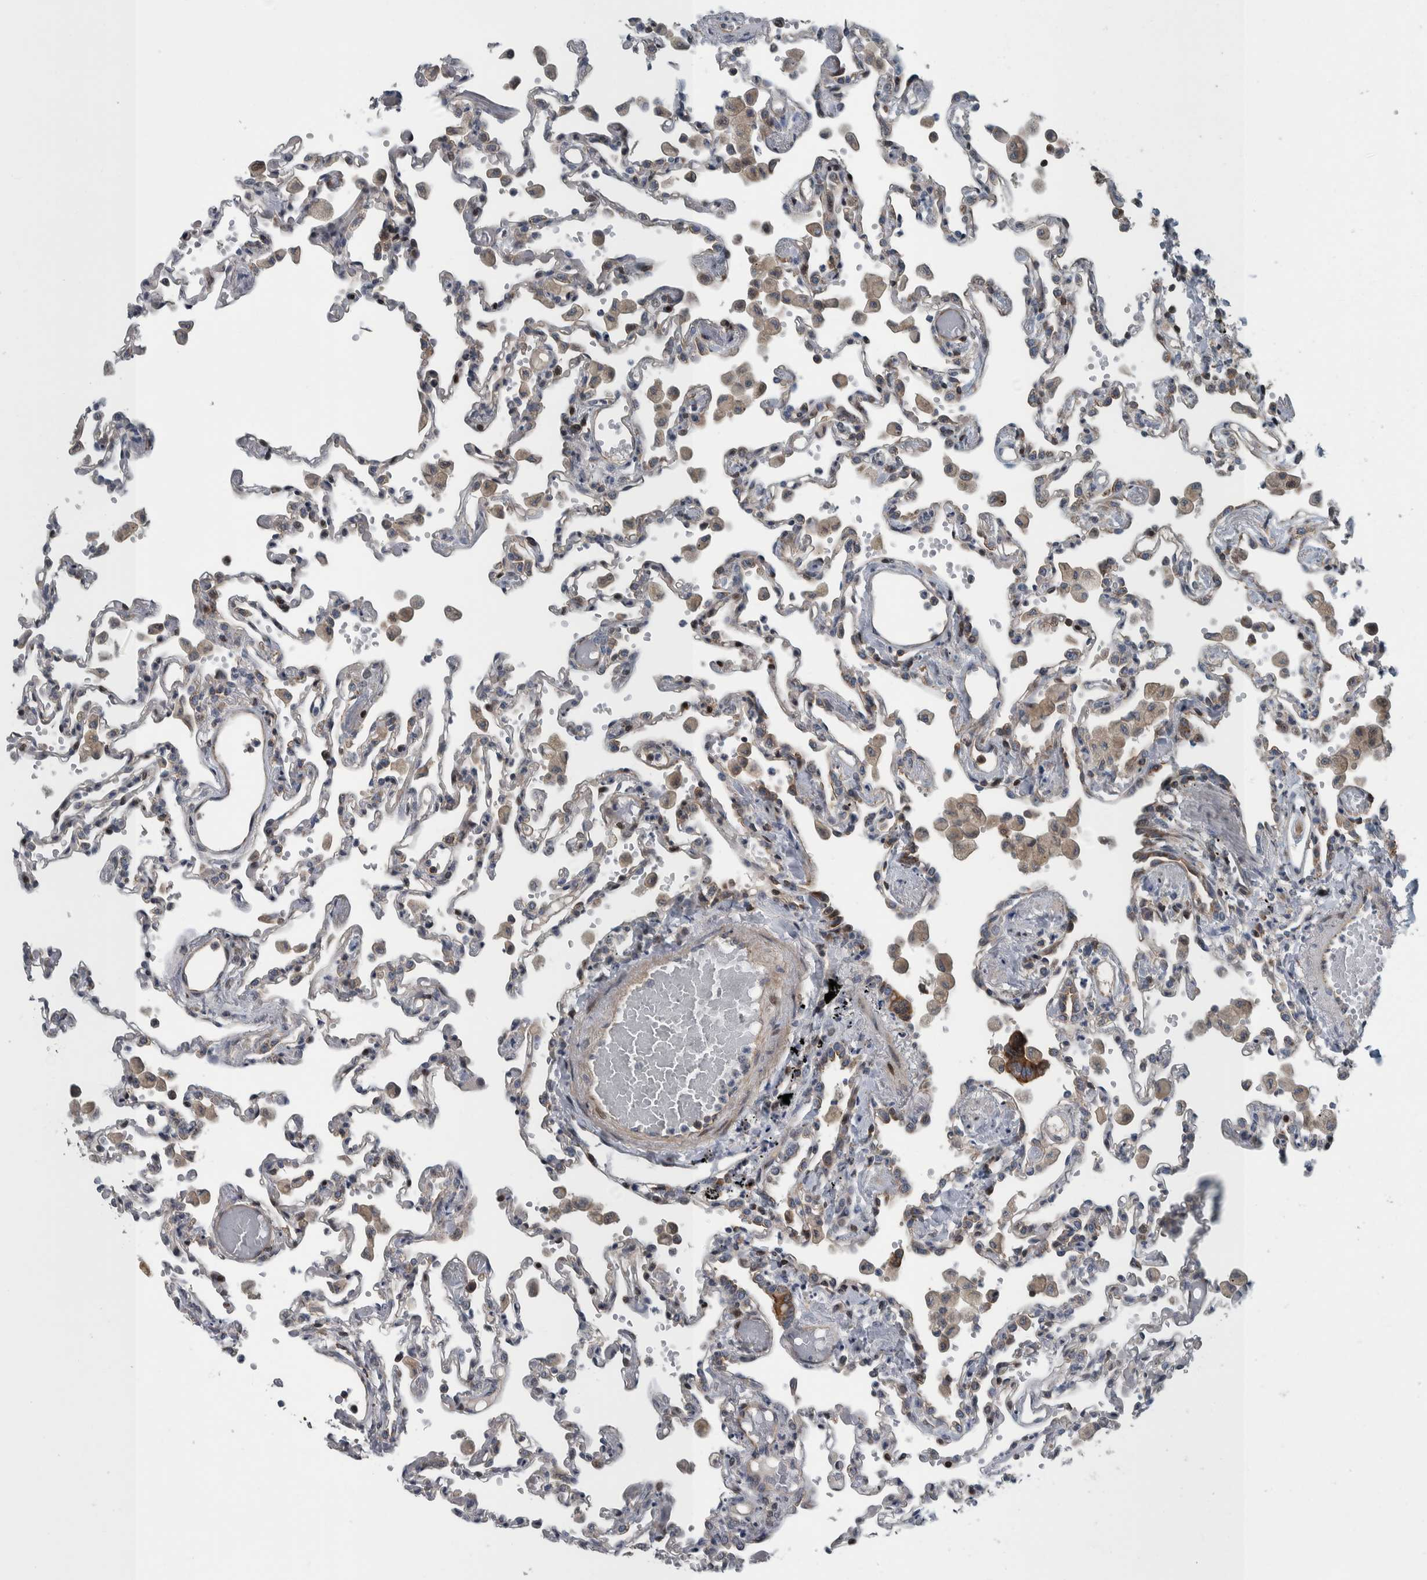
{"staining": {"intensity": "weak", "quantity": "<25%", "location": "cytoplasmic/membranous"}, "tissue": "lung", "cell_type": "Alveolar cells", "image_type": "normal", "snomed": [{"axis": "morphology", "description": "Normal tissue, NOS"}, {"axis": "topography", "description": "Bronchus"}, {"axis": "topography", "description": "Lung"}], "caption": "DAB immunohistochemical staining of benign human lung shows no significant staining in alveolar cells.", "gene": "BAIAP2L1", "patient": {"sex": "female", "age": 49}}